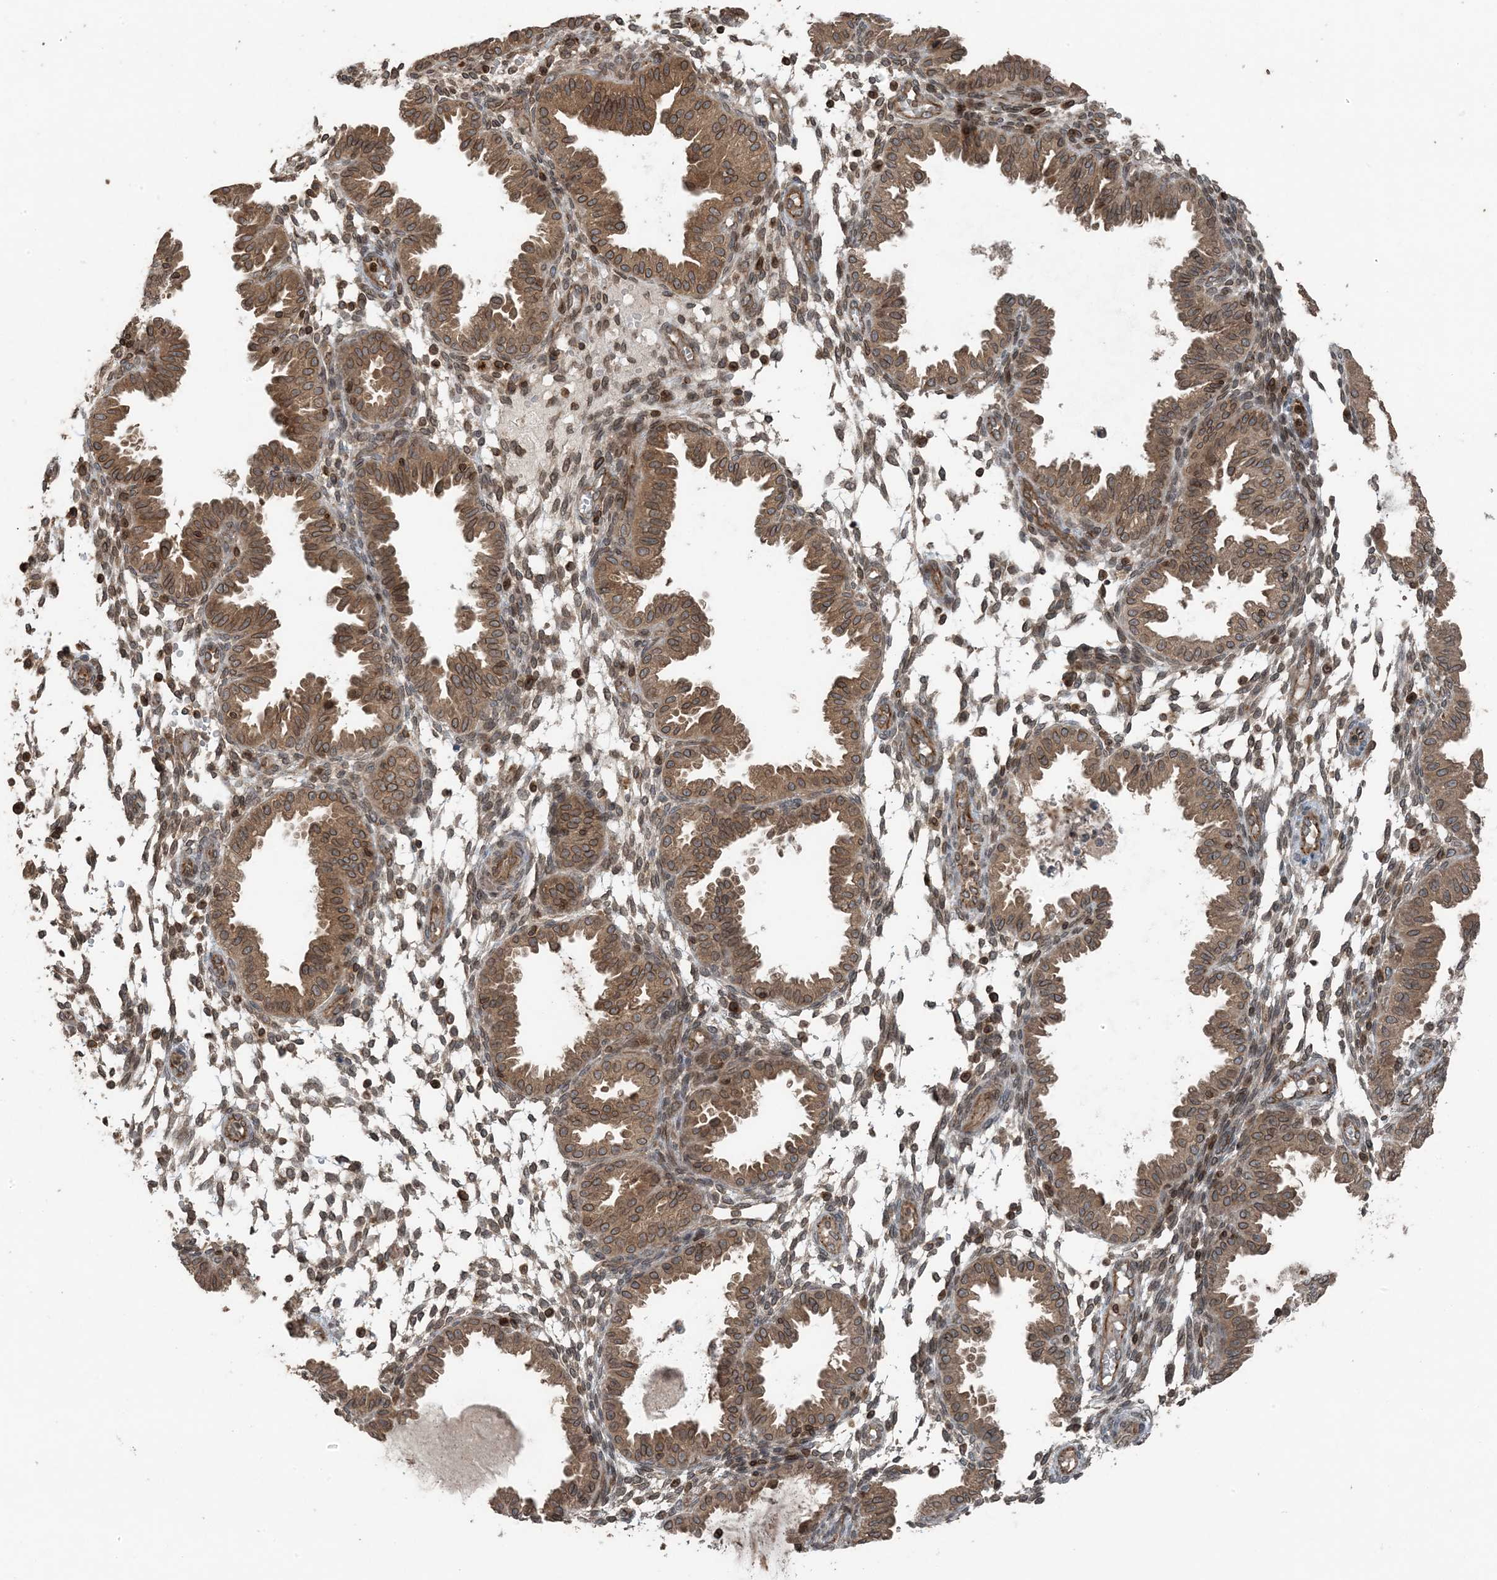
{"staining": {"intensity": "weak", "quantity": "25%-75%", "location": "cytoplasmic/membranous,nuclear"}, "tissue": "endometrium", "cell_type": "Cells in endometrial stroma", "image_type": "normal", "snomed": [{"axis": "morphology", "description": "Normal tissue, NOS"}, {"axis": "topography", "description": "Endometrium"}], "caption": "Immunohistochemical staining of unremarkable endometrium displays 25%-75% levels of weak cytoplasmic/membranous,nuclear protein staining in about 25%-75% of cells in endometrial stroma. (DAB IHC, brown staining for protein, blue staining for nuclei).", "gene": "ZFAND2B", "patient": {"sex": "female", "age": 33}}